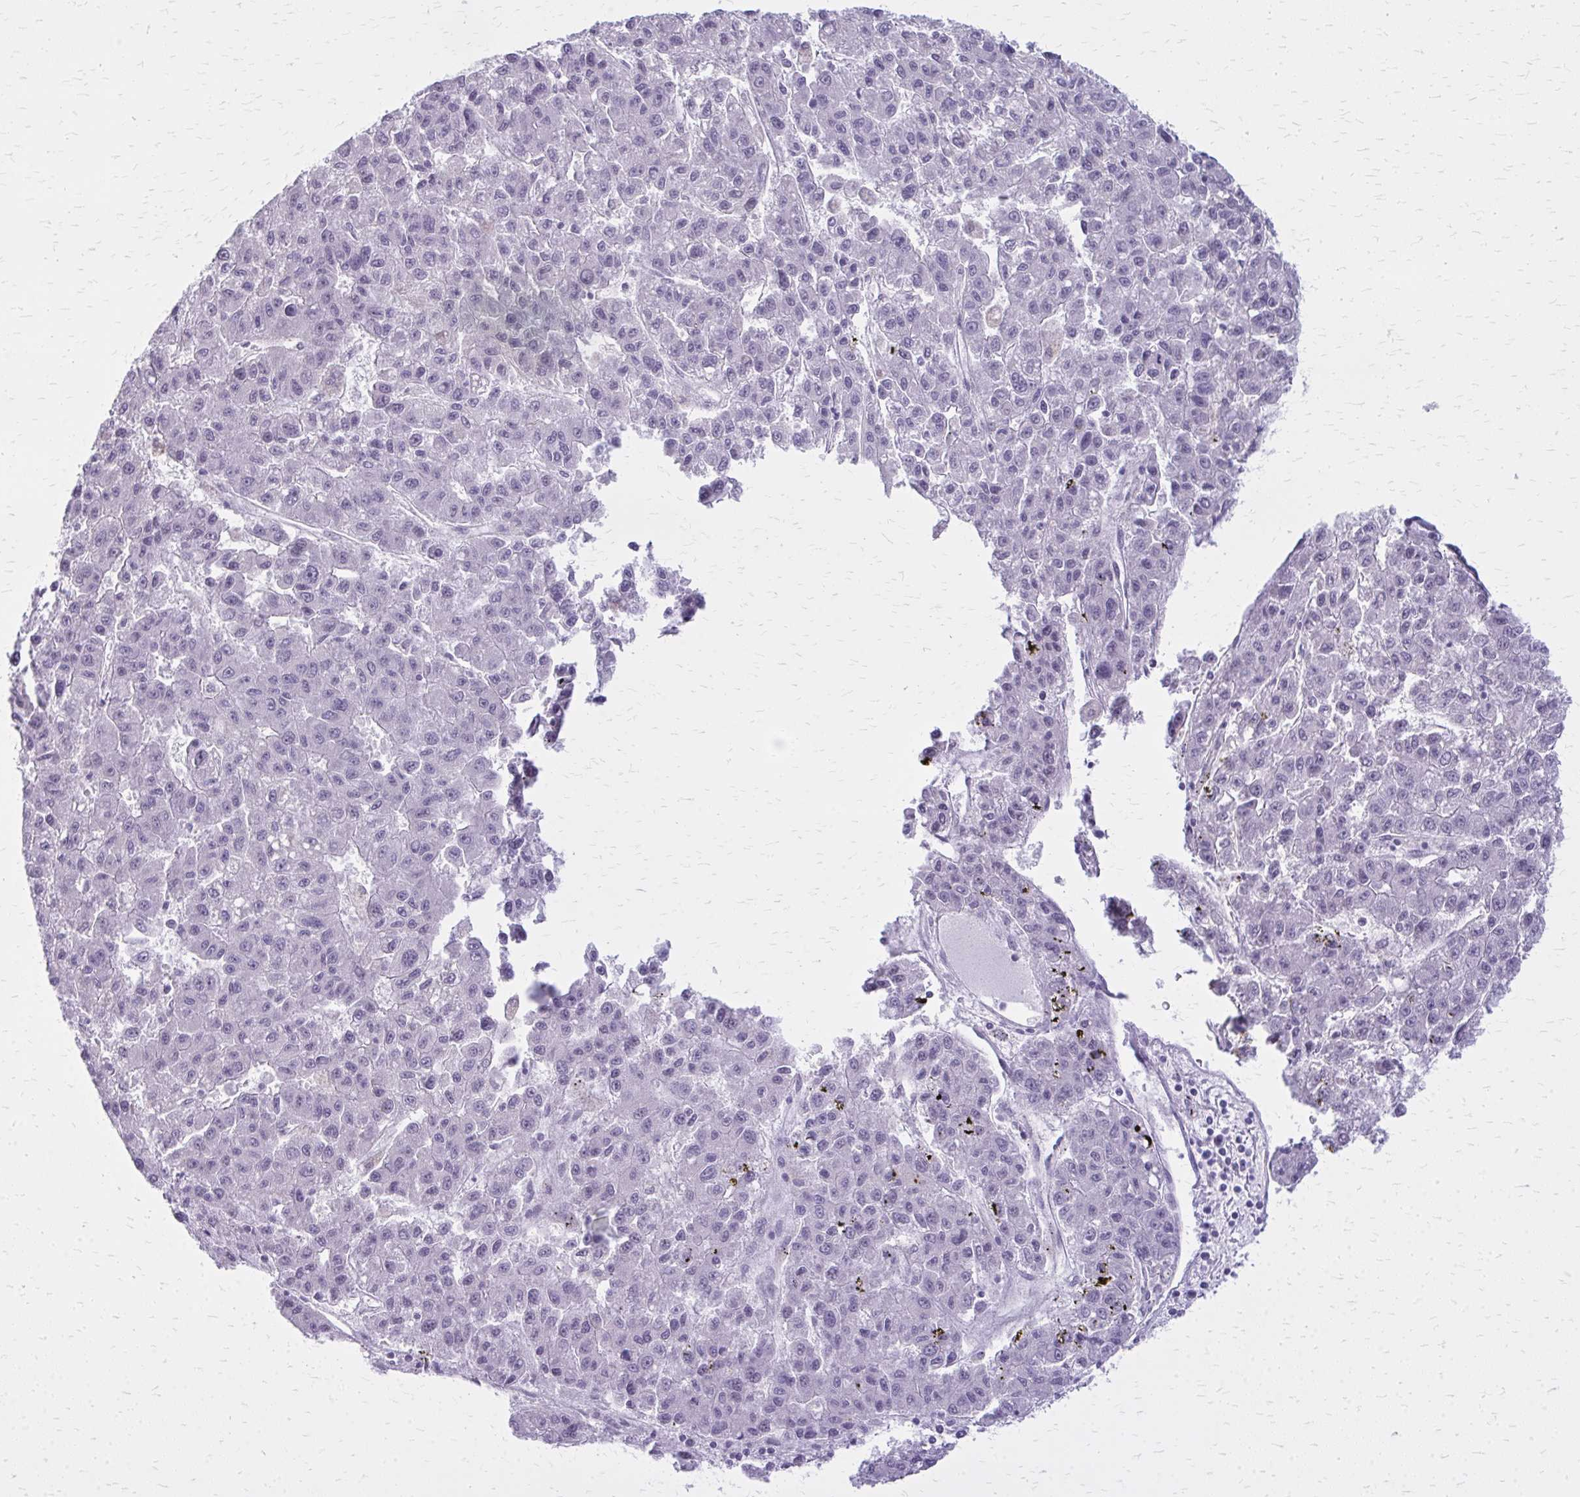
{"staining": {"intensity": "negative", "quantity": "none", "location": "none"}, "tissue": "liver cancer", "cell_type": "Tumor cells", "image_type": "cancer", "snomed": [{"axis": "morphology", "description": "Carcinoma, Hepatocellular, NOS"}, {"axis": "topography", "description": "Liver"}], "caption": "Image shows no protein expression in tumor cells of liver cancer (hepatocellular carcinoma) tissue.", "gene": "PLCB1", "patient": {"sex": "male", "age": 70}}